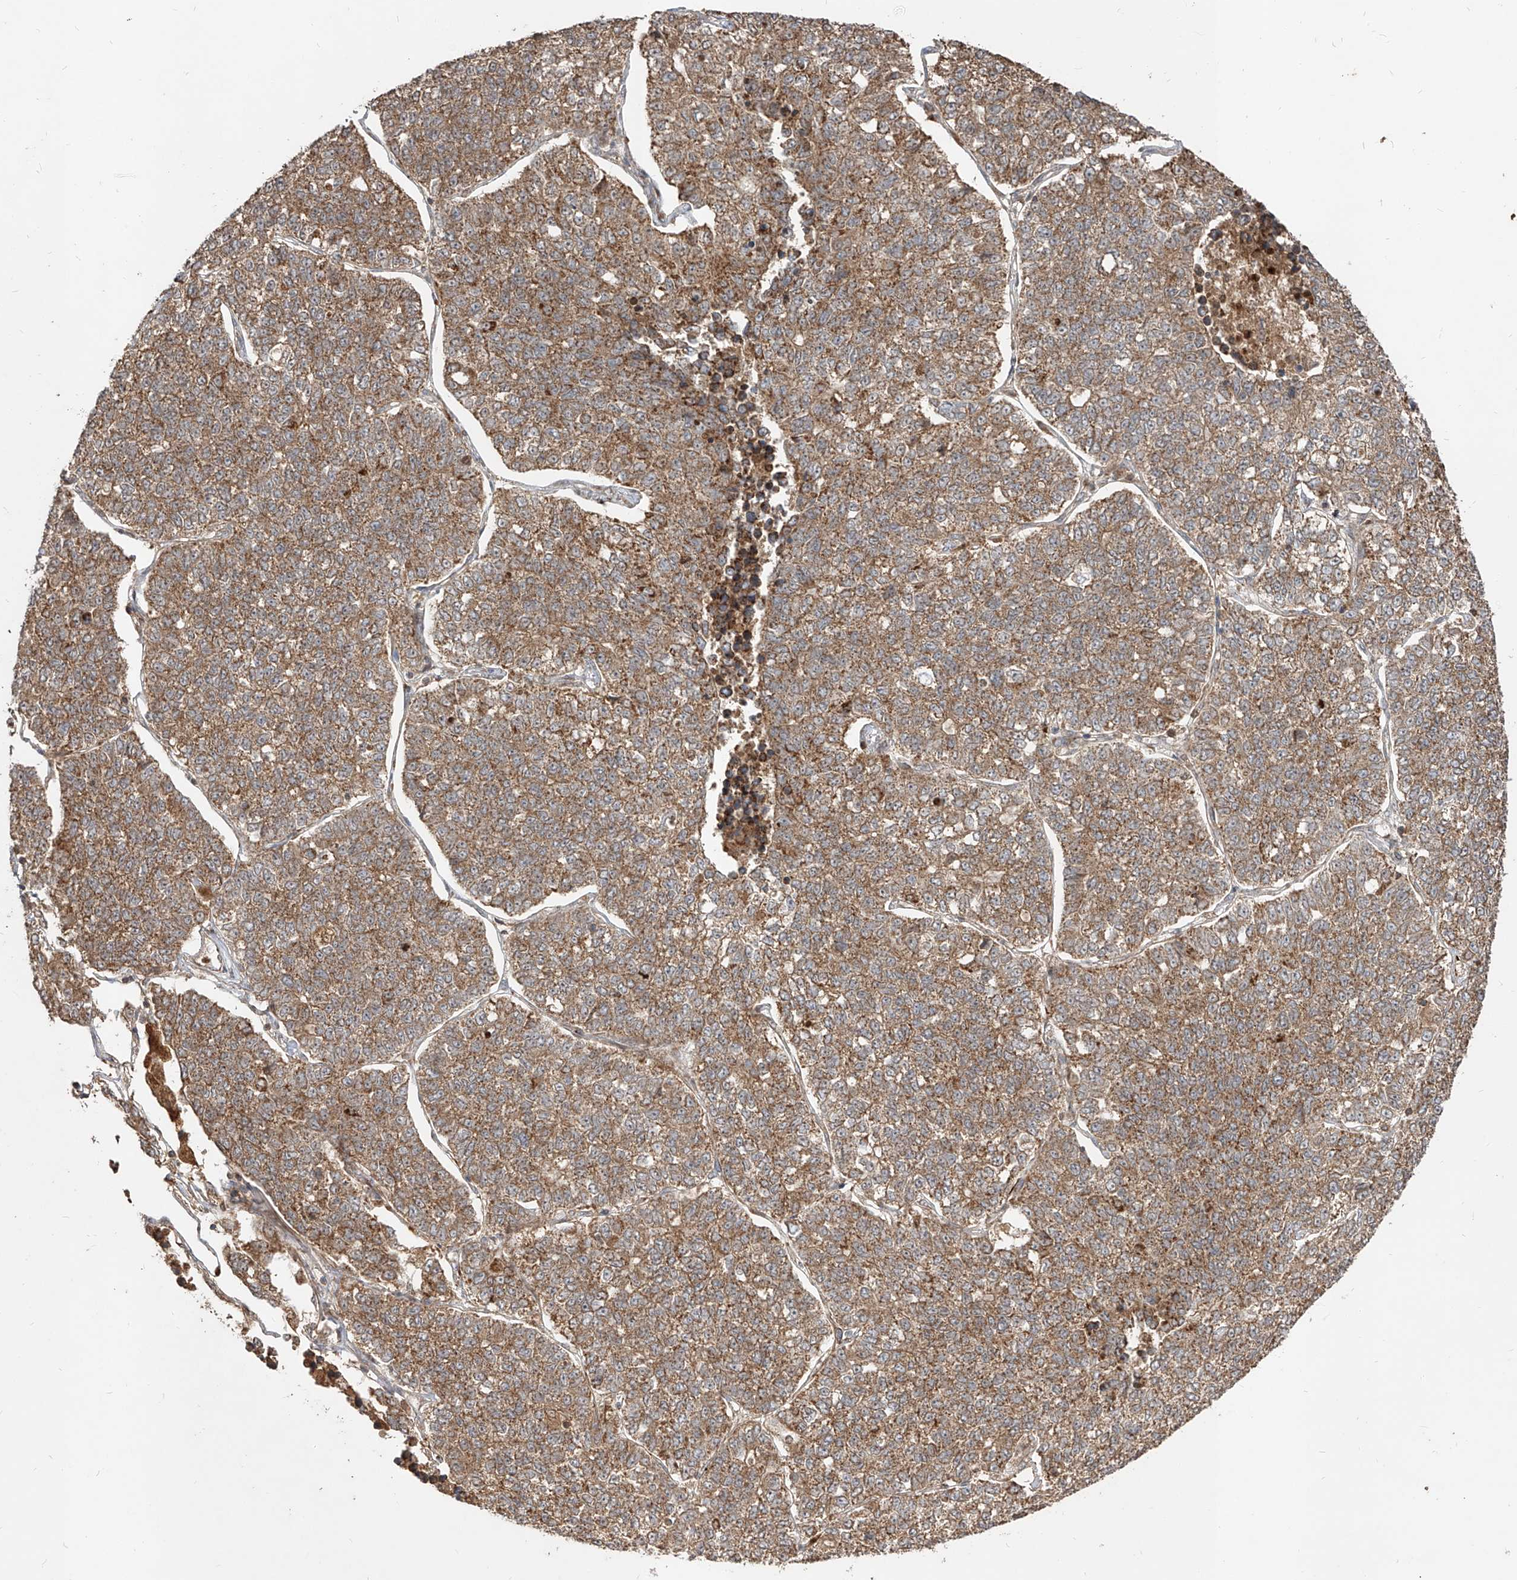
{"staining": {"intensity": "moderate", "quantity": ">75%", "location": "cytoplasmic/membranous"}, "tissue": "lung cancer", "cell_type": "Tumor cells", "image_type": "cancer", "snomed": [{"axis": "morphology", "description": "Adenocarcinoma, NOS"}, {"axis": "topography", "description": "Lung"}], "caption": "Immunohistochemical staining of lung cancer shows moderate cytoplasmic/membranous protein expression in approximately >75% of tumor cells. (DAB (3,3'-diaminobenzidine) IHC, brown staining for protein, blue staining for nuclei).", "gene": "AIM2", "patient": {"sex": "male", "age": 49}}